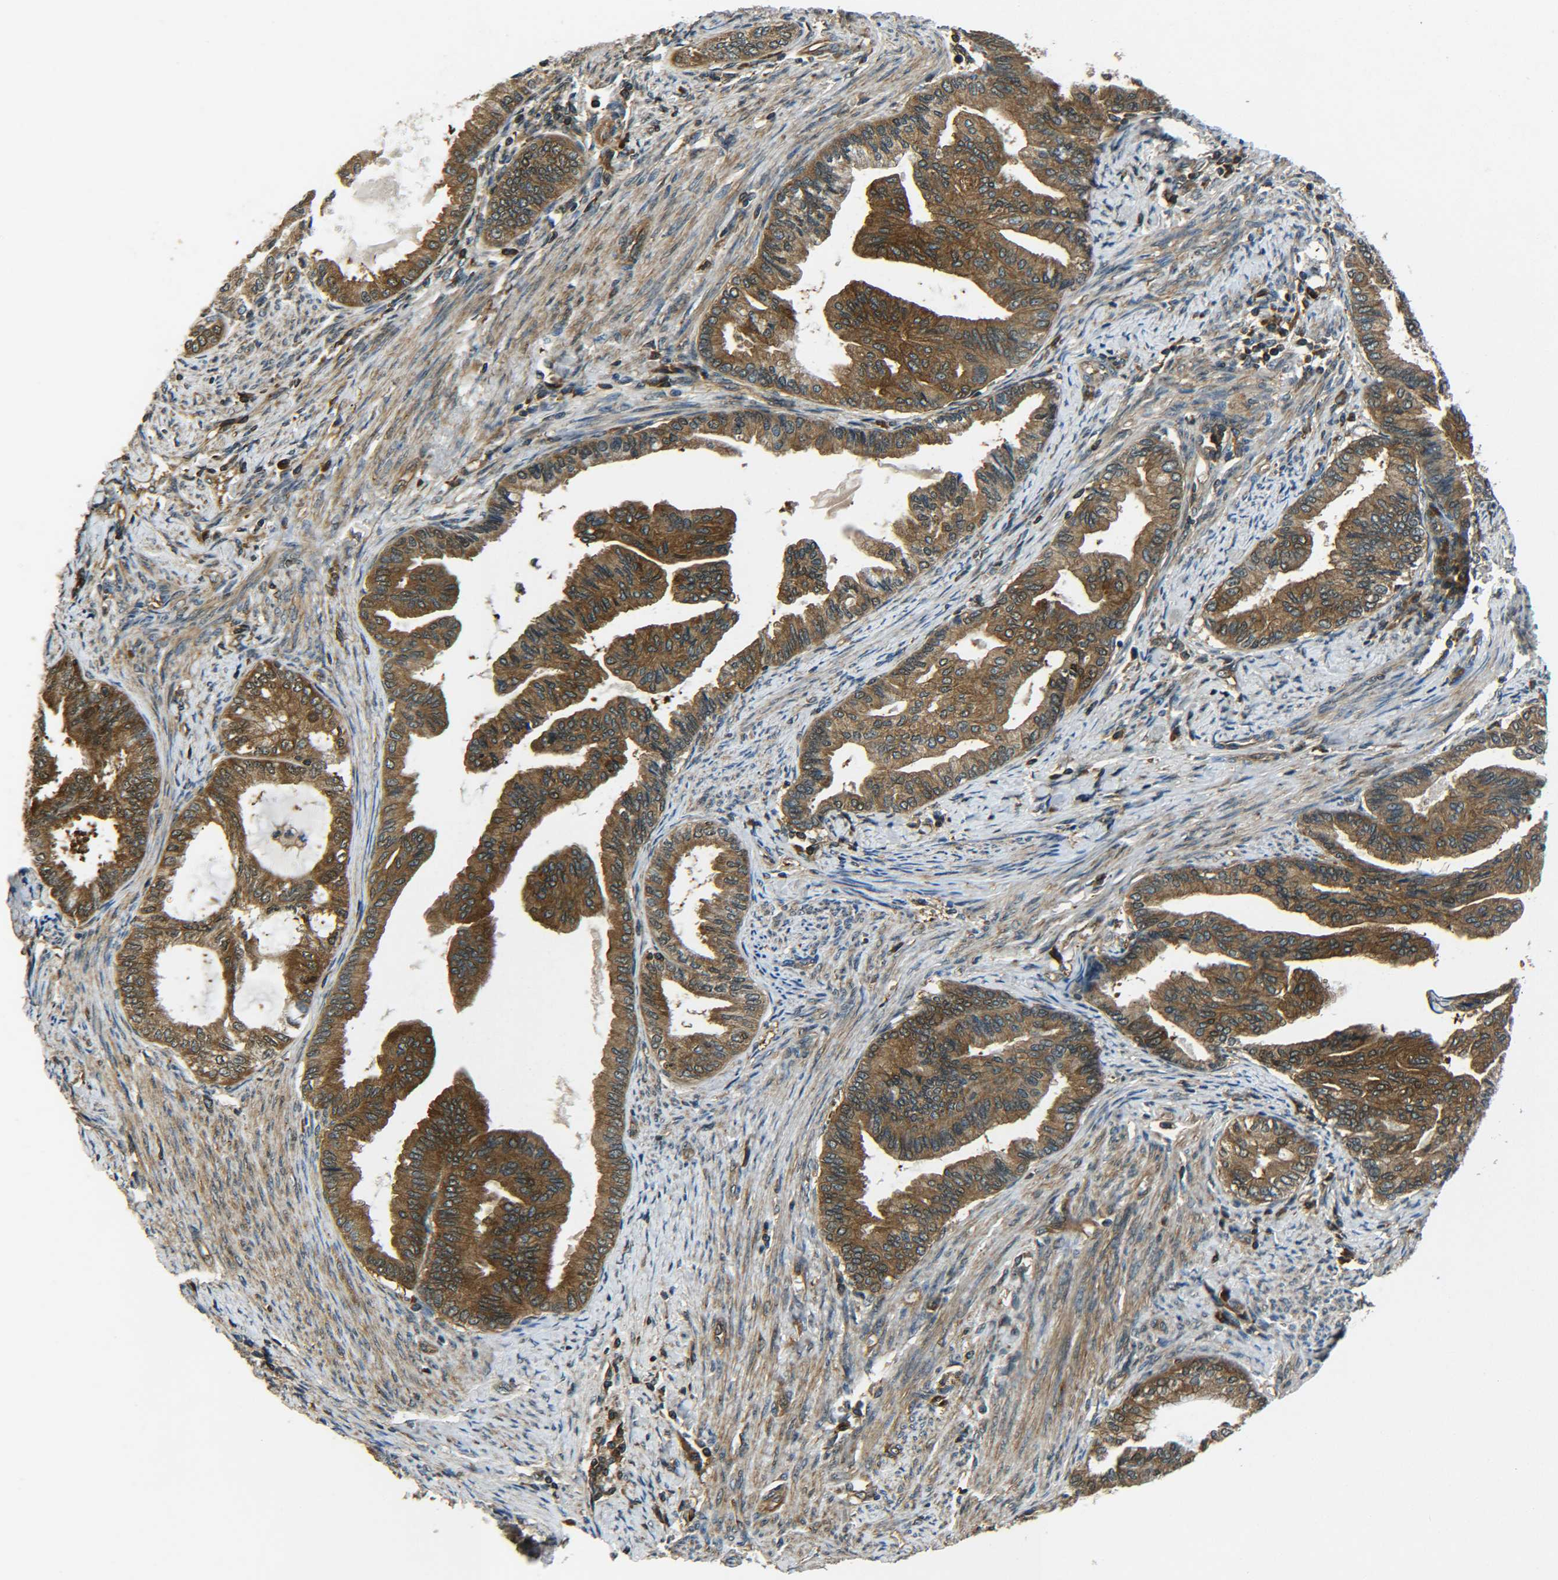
{"staining": {"intensity": "moderate", "quantity": ">75%", "location": "cytoplasmic/membranous"}, "tissue": "endometrial cancer", "cell_type": "Tumor cells", "image_type": "cancer", "snomed": [{"axis": "morphology", "description": "Adenocarcinoma, NOS"}, {"axis": "topography", "description": "Endometrium"}], "caption": "This histopathology image shows immunohistochemistry (IHC) staining of endometrial adenocarcinoma, with medium moderate cytoplasmic/membranous positivity in about >75% of tumor cells.", "gene": "PREB", "patient": {"sex": "female", "age": 86}}